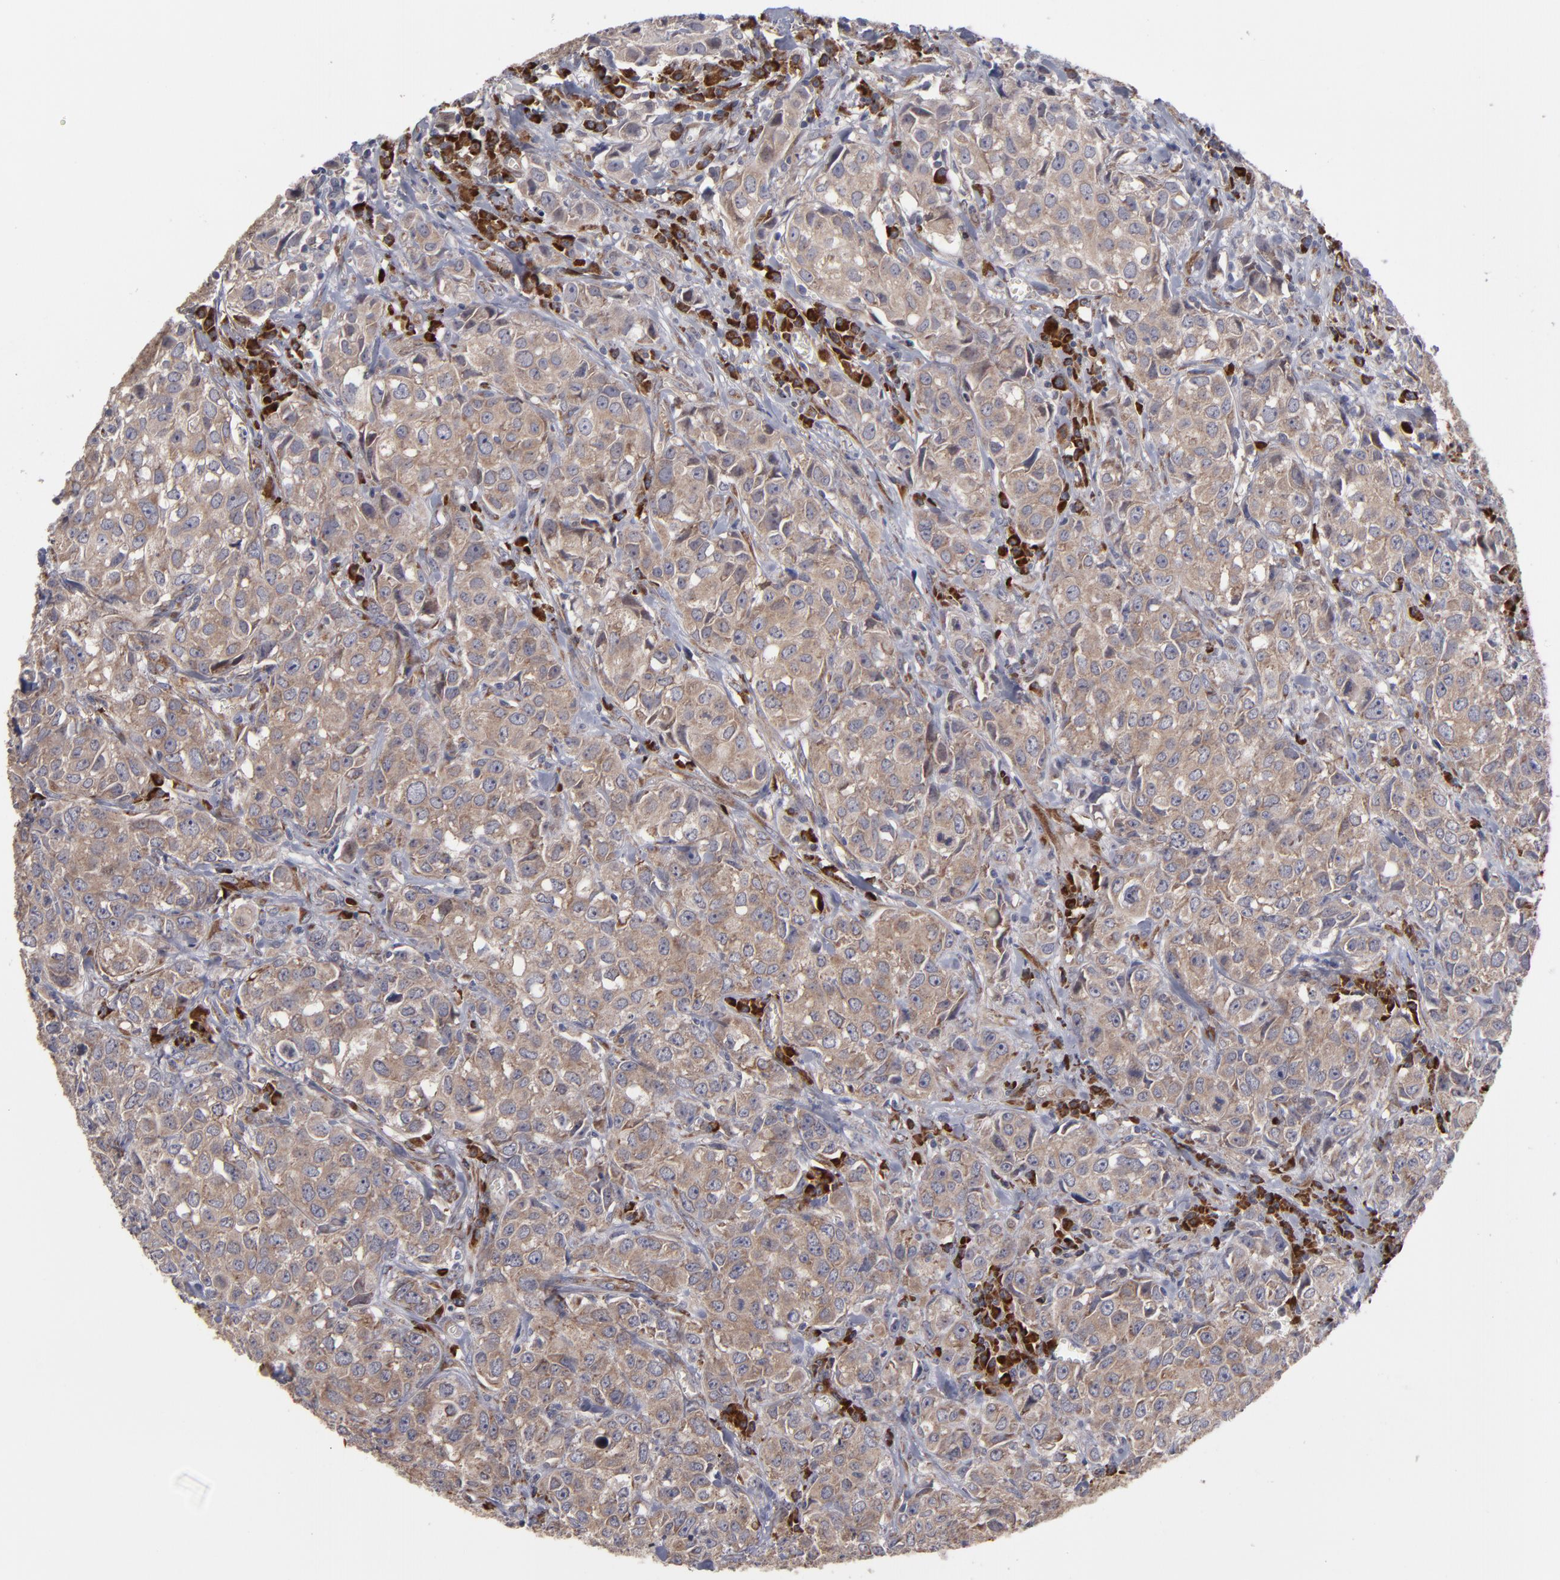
{"staining": {"intensity": "weak", "quantity": ">75%", "location": "cytoplasmic/membranous"}, "tissue": "urothelial cancer", "cell_type": "Tumor cells", "image_type": "cancer", "snomed": [{"axis": "morphology", "description": "Urothelial carcinoma, High grade"}, {"axis": "topography", "description": "Urinary bladder"}], "caption": "High-grade urothelial carcinoma tissue displays weak cytoplasmic/membranous positivity in approximately >75% of tumor cells, visualized by immunohistochemistry.", "gene": "SND1", "patient": {"sex": "female", "age": 75}}